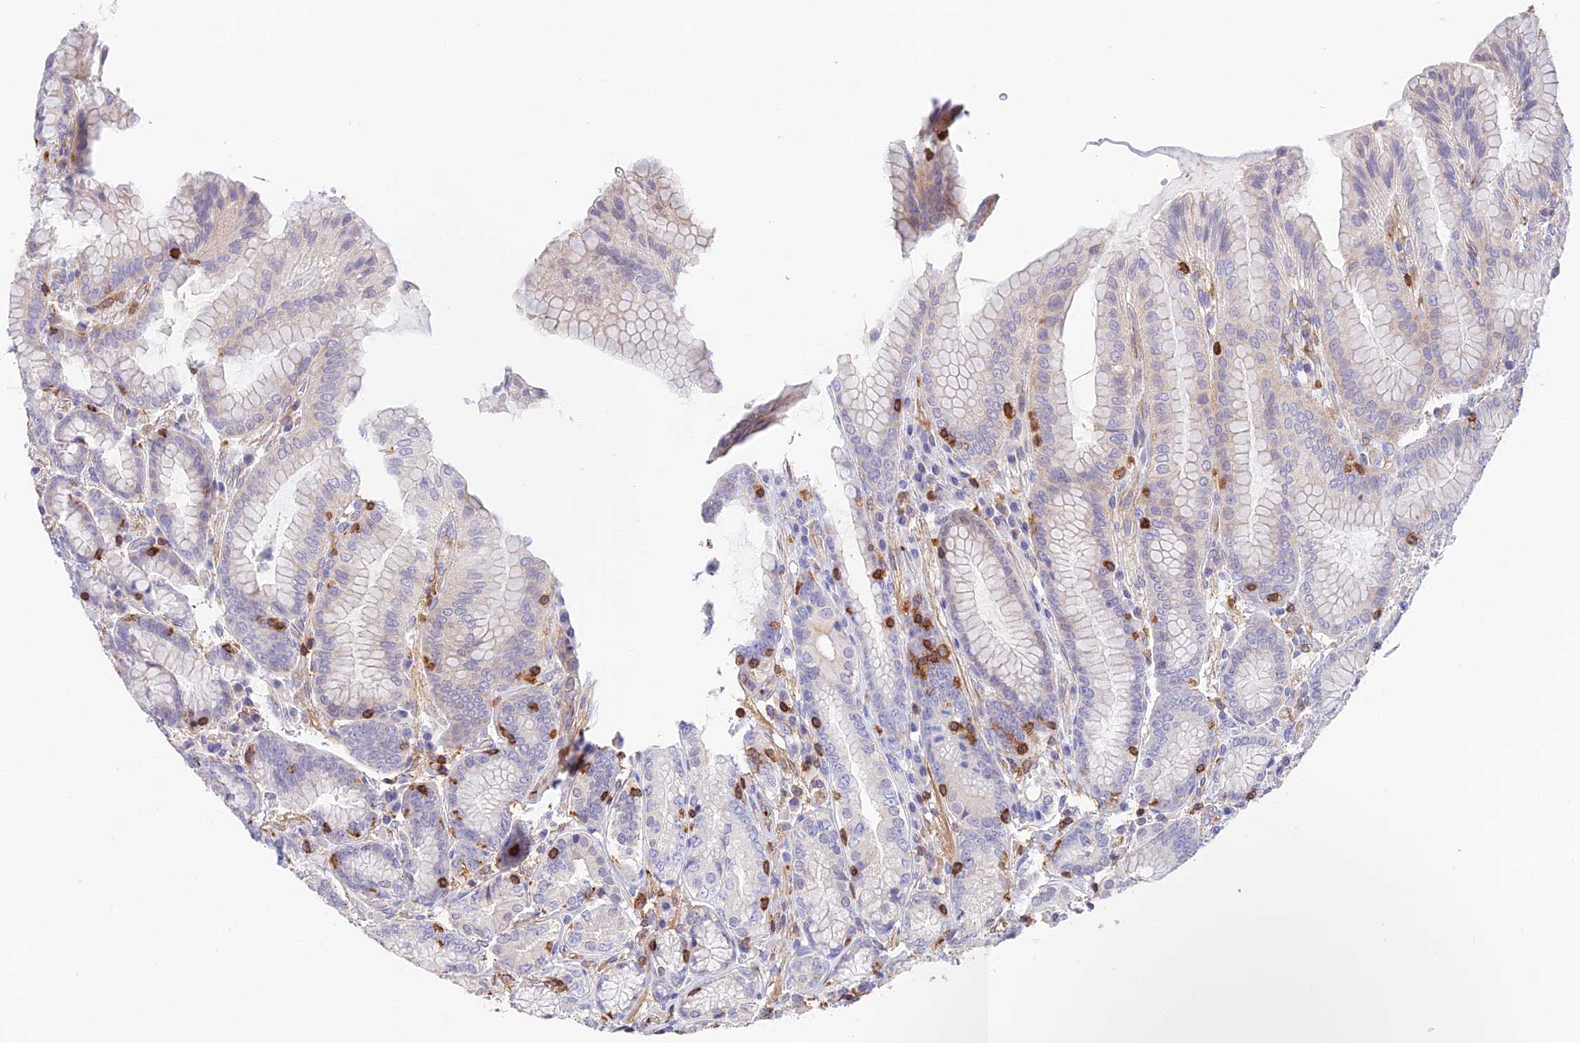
{"staining": {"intensity": "negative", "quantity": "none", "location": "none"}, "tissue": "stomach", "cell_type": "Glandular cells", "image_type": "normal", "snomed": [{"axis": "morphology", "description": "Normal tissue, NOS"}, {"axis": "topography", "description": "Stomach, upper"}, {"axis": "topography", "description": "Stomach, lower"}], "caption": "A histopathology image of human stomach is negative for staining in glandular cells. (Stains: DAB immunohistochemistry with hematoxylin counter stain, Microscopy: brightfield microscopy at high magnification).", "gene": "DENND1C", "patient": {"sex": "female", "age": 76}}